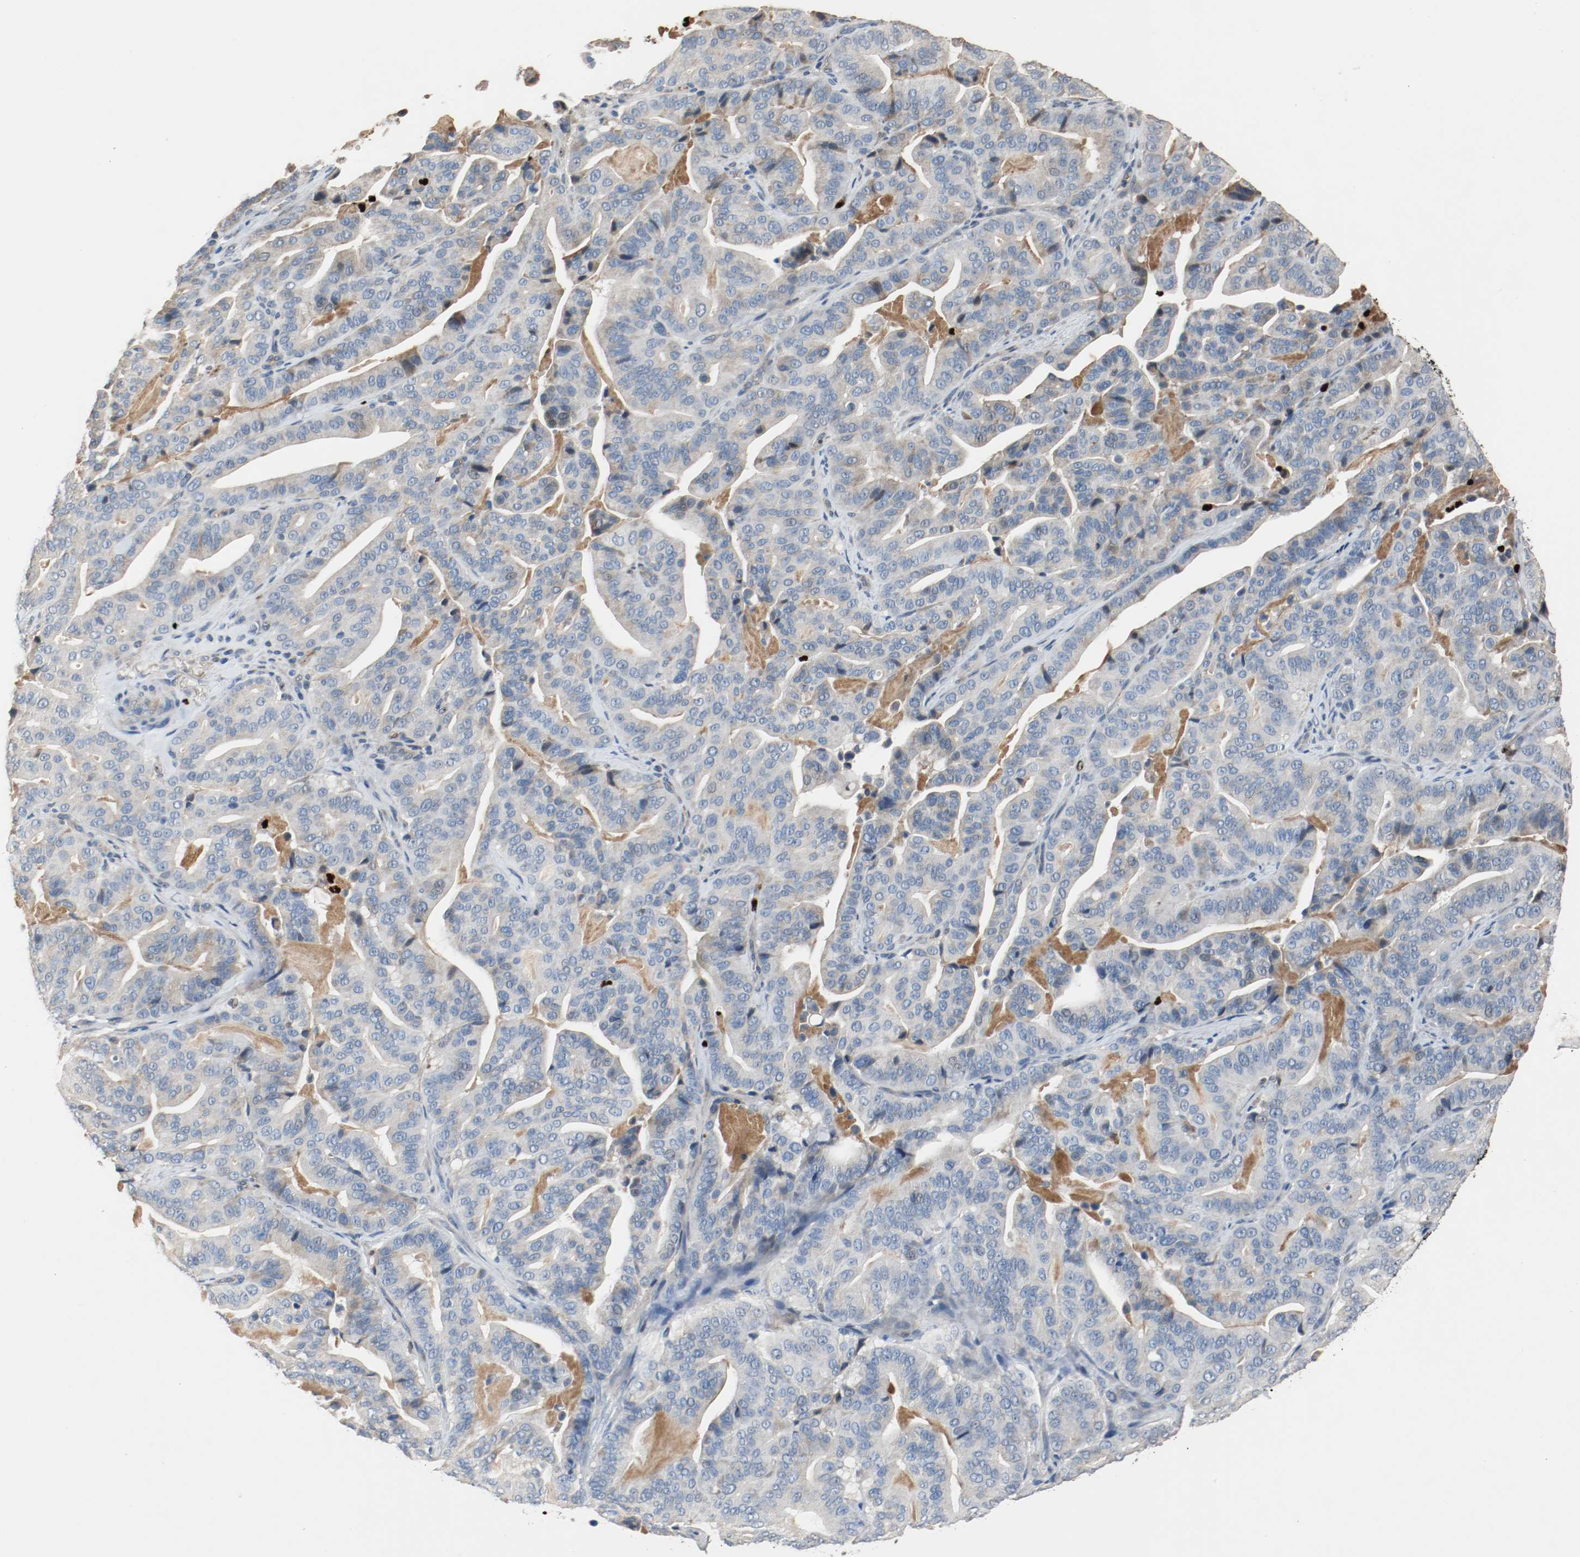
{"staining": {"intensity": "negative", "quantity": "none", "location": "none"}, "tissue": "pancreatic cancer", "cell_type": "Tumor cells", "image_type": "cancer", "snomed": [{"axis": "morphology", "description": "Adenocarcinoma, NOS"}, {"axis": "topography", "description": "Pancreas"}], "caption": "Immunohistochemical staining of human pancreatic cancer displays no significant positivity in tumor cells.", "gene": "BLK", "patient": {"sex": "male", "age": 63}}